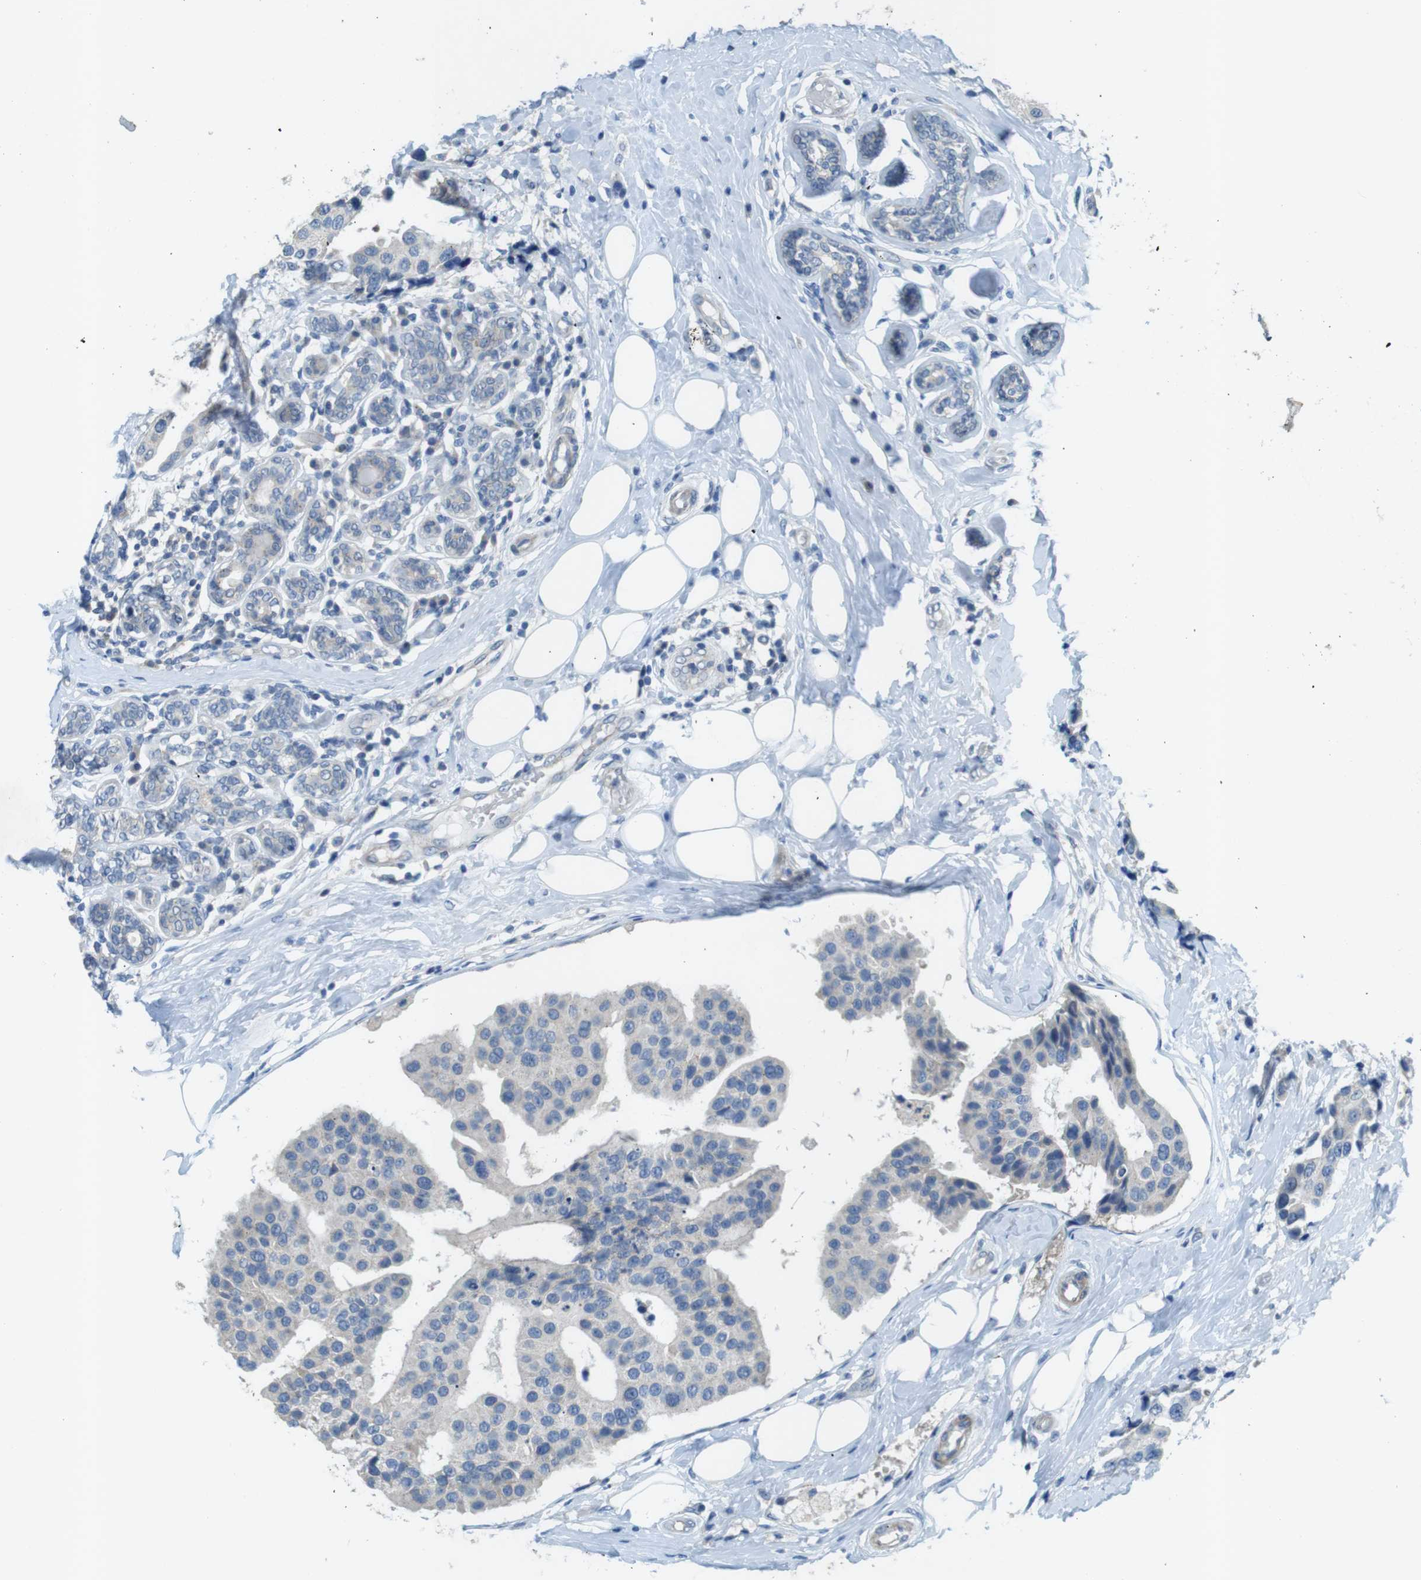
{"staining": {"intensity": "negative", "quantity": "none", "location": "none"}, "tissue": "breast cancer", "cell_type": "Tumor cells", "image_type": "cancer", "snomed": [{"axis": "morphology", "description": "Normal tissue, NOS"}, {"axis": "morphology", "description": "Duct carcinoma"}, {"axis": "topography", "description": "Breast"}], "caption": "There is no significant expression in tumor cells of breast cancer.", "gene": "TYW1", "patient": {"sex": "female", "age": 39}}